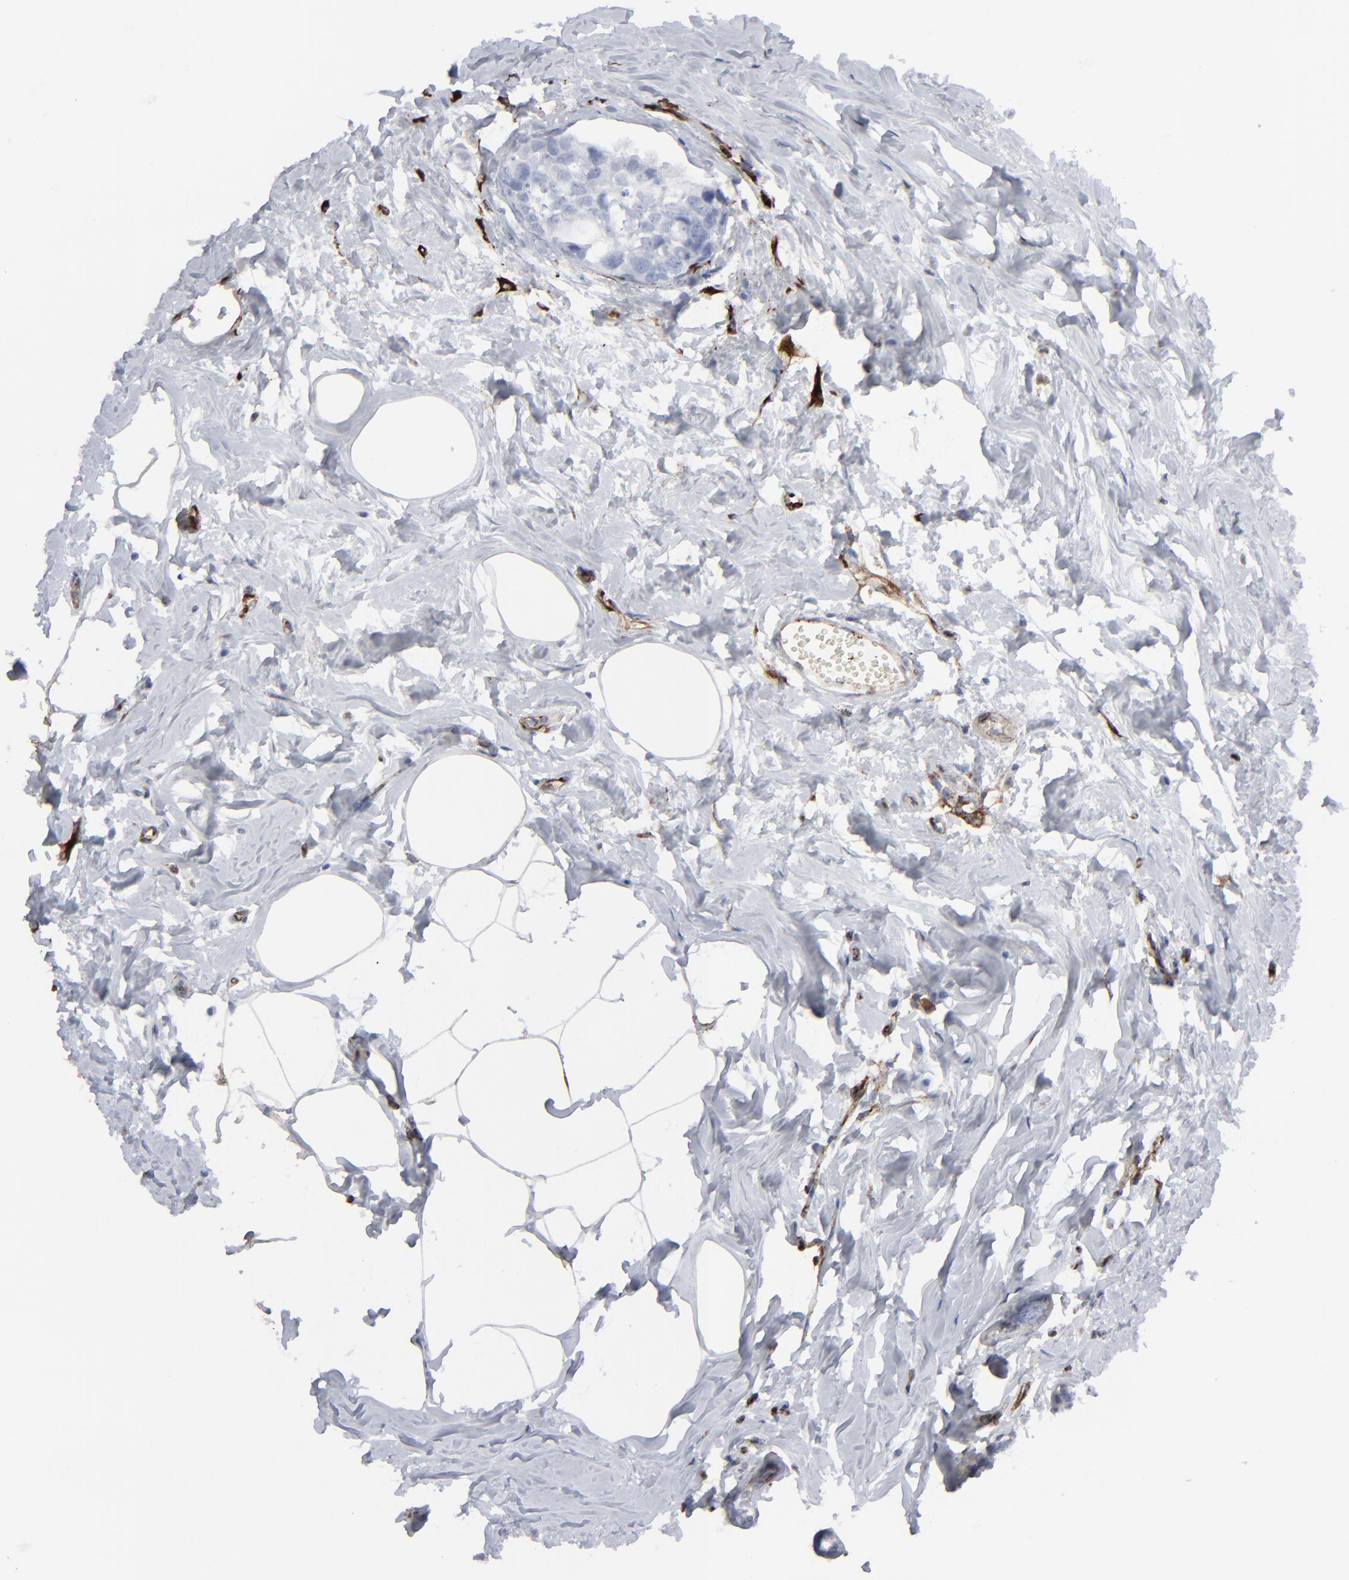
{"staining": {"intensity": "negative", "quantity": "none", "location": "none"}, "tissue": "breast cancer", "cell_type": "Tumor cells", "image_type": "cancer", "snomed": [{"axis": "morphology", "description": "Normal tissue, NOS"}, {"axis": "morphology", "description": "Duct carcinoma"}, {"axis": "topography", "description": "Breast"}], "caption": "Immunohistochemistry of breast cancer (intraductal carcinoma) shows no staining in tumor cells. Nuclei are stained in blue.", "gene": "SPARC", "patient": {"sex": "female", "age": 50}}